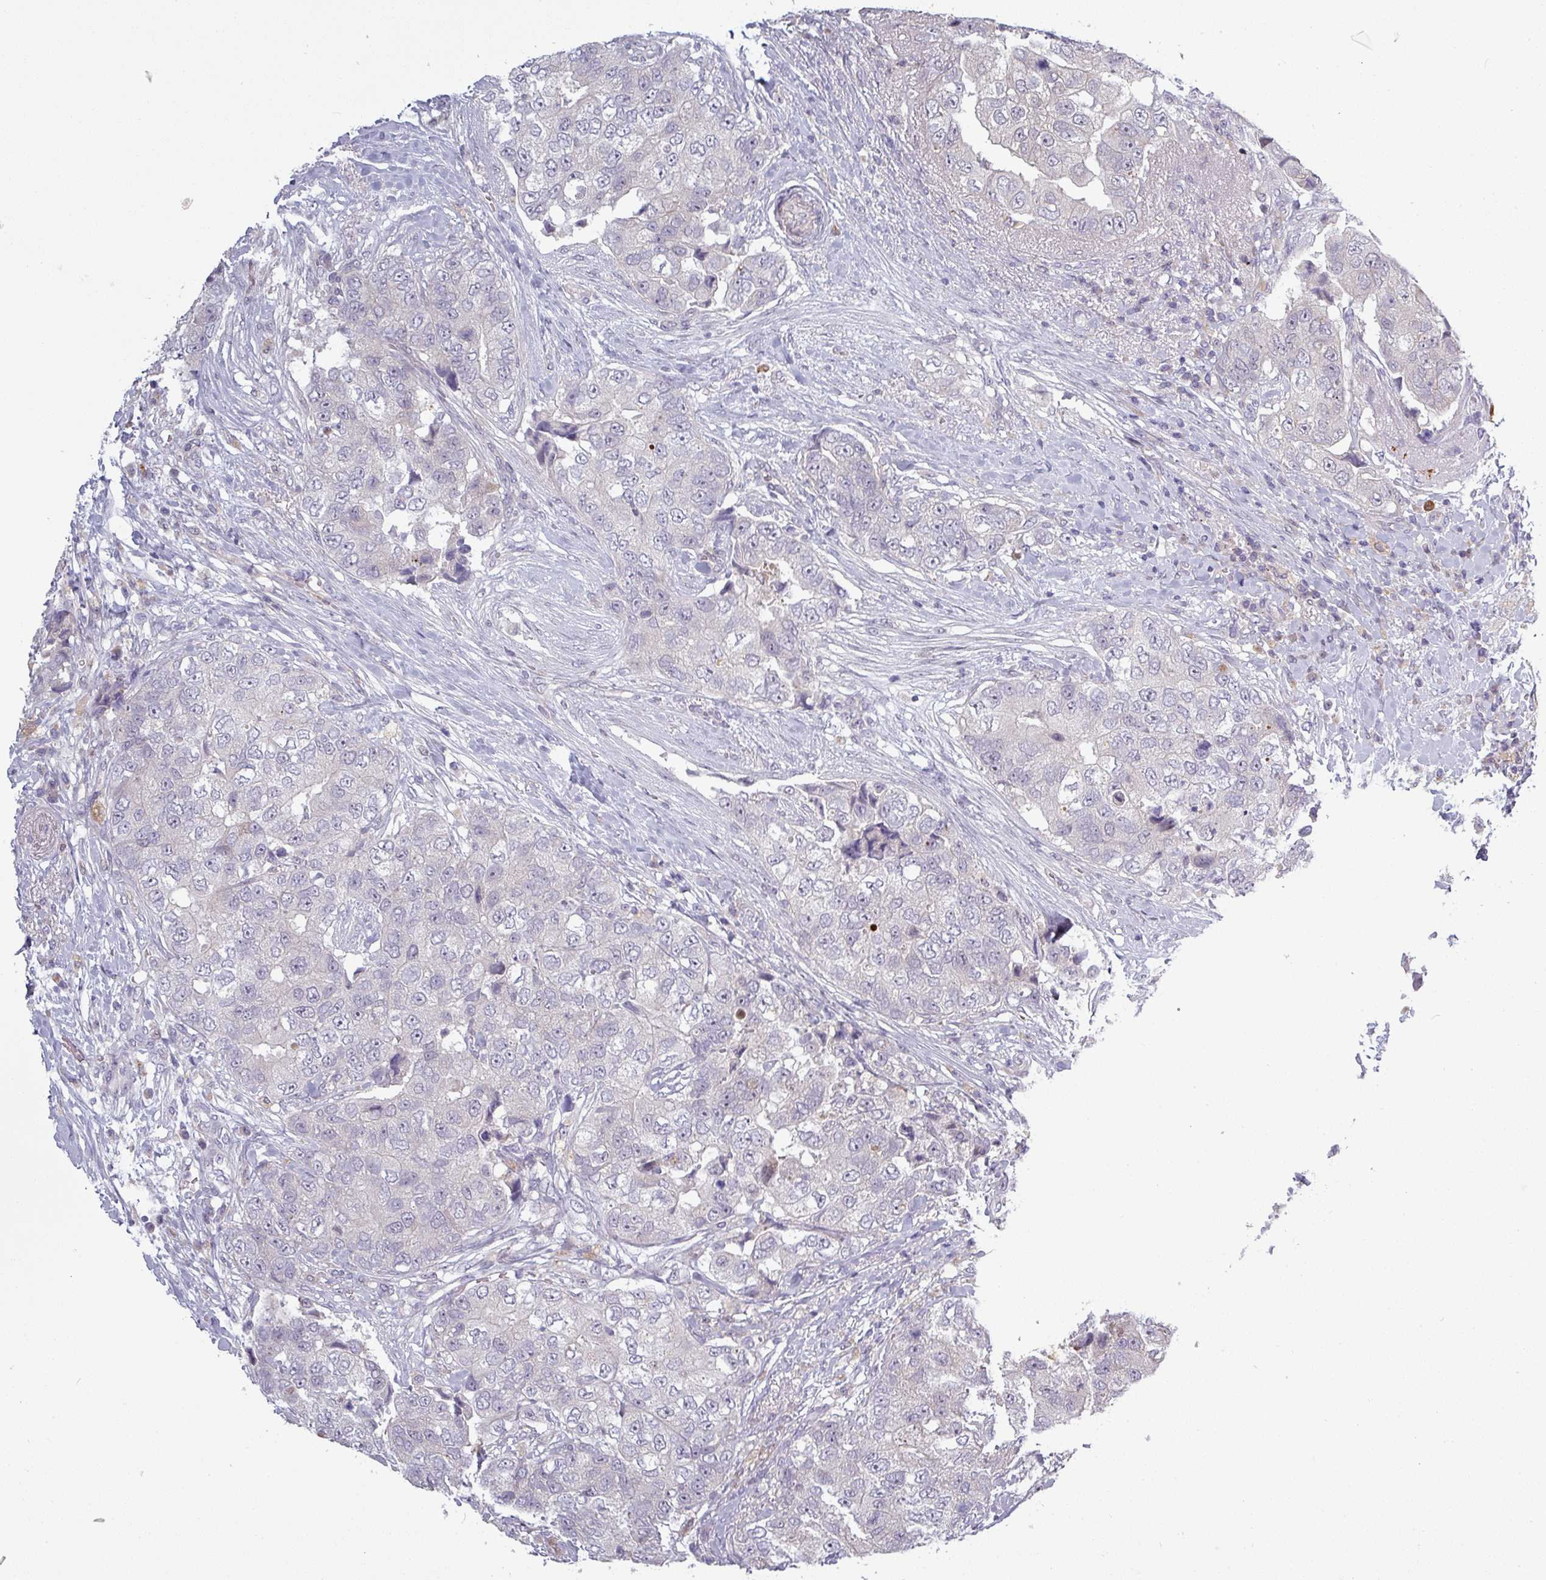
{"staining": {"intensity": "negative", "quantity": "none", "location": "none"}, "tissue": "breast cancer", "cell_type": "Tumor cells", "image_type": "cancer", "snomed": [{"axis": "morphology", "description": "Normal tissue, NOS"}, {"axis": "morphology", "description": "Duct carcinoma"}, {"axis": "topography", "description": "Breast"}], "caption": "Immunohistochemistry photomicrograph of breast cancer stained for a protein (brown), which demonstrates no staining in tumor cells.", "gene": "C2orf16", "patient": {"sex": "female", "age": 62}}